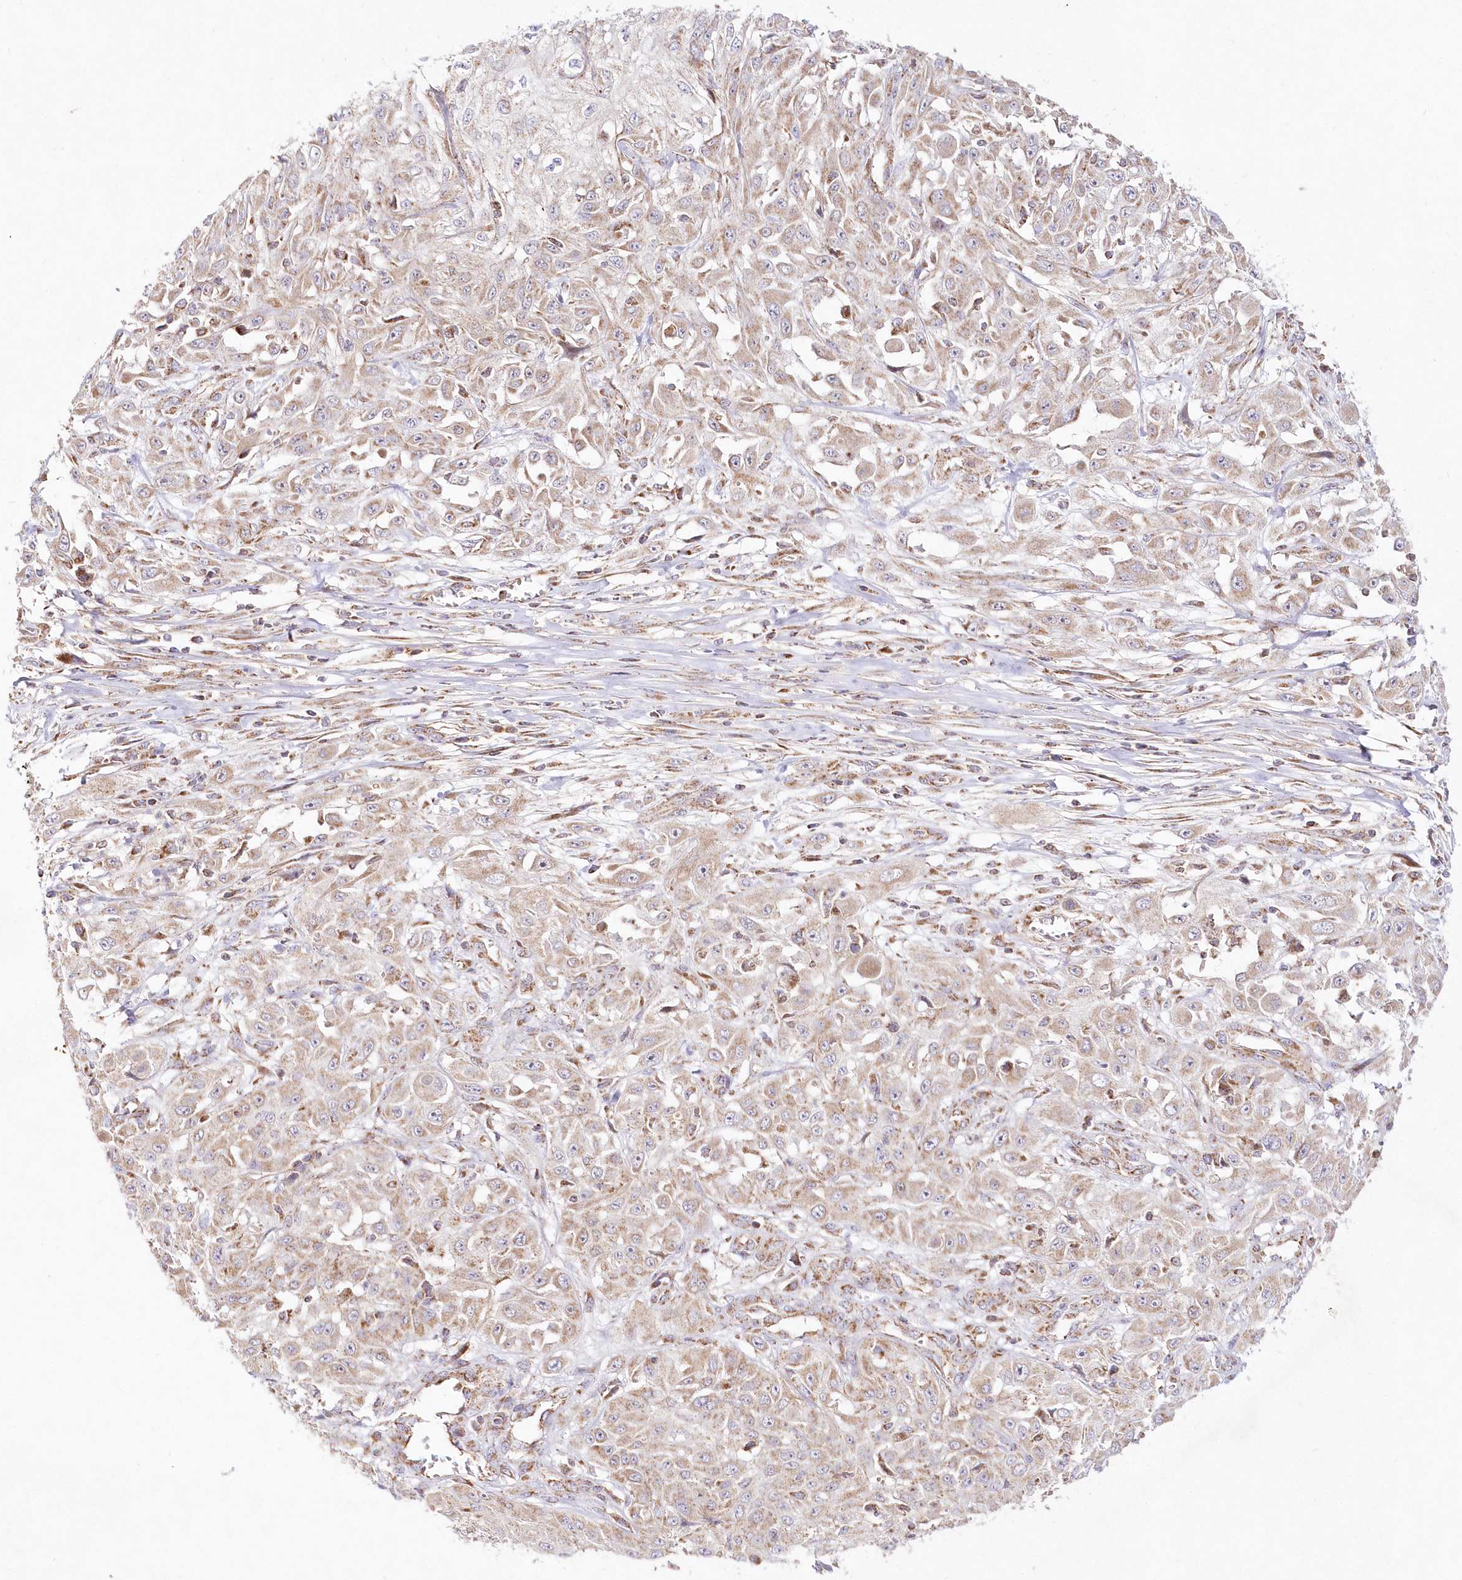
{"staining": {"intensity": "weak", "quantity": ">75%", "location": "cytoplasmic/membranous"}, "tissue": "skin cancer", "cell_type": "Tumor cells", "image_type": "cancer", "snomed": [{"axis": "morphology", "description": "Squamous cell carcinoma, NOS"}, {"axis": "morphology", "description": "Squamous cell carcinoma, metastatic, NOS"}, {"axis": "topography", "description": "Skin"}, {"axis": "topography", "description": "Lymph node"}], "caption": "The image shows staining of skin cancer (squamous cell carcinoma), revealing weak cytoplasmic/membranous protein staining (brown color) within tumor cells.", "gene": "DNA2", "patient": {"sex": "male", "age": 75}}